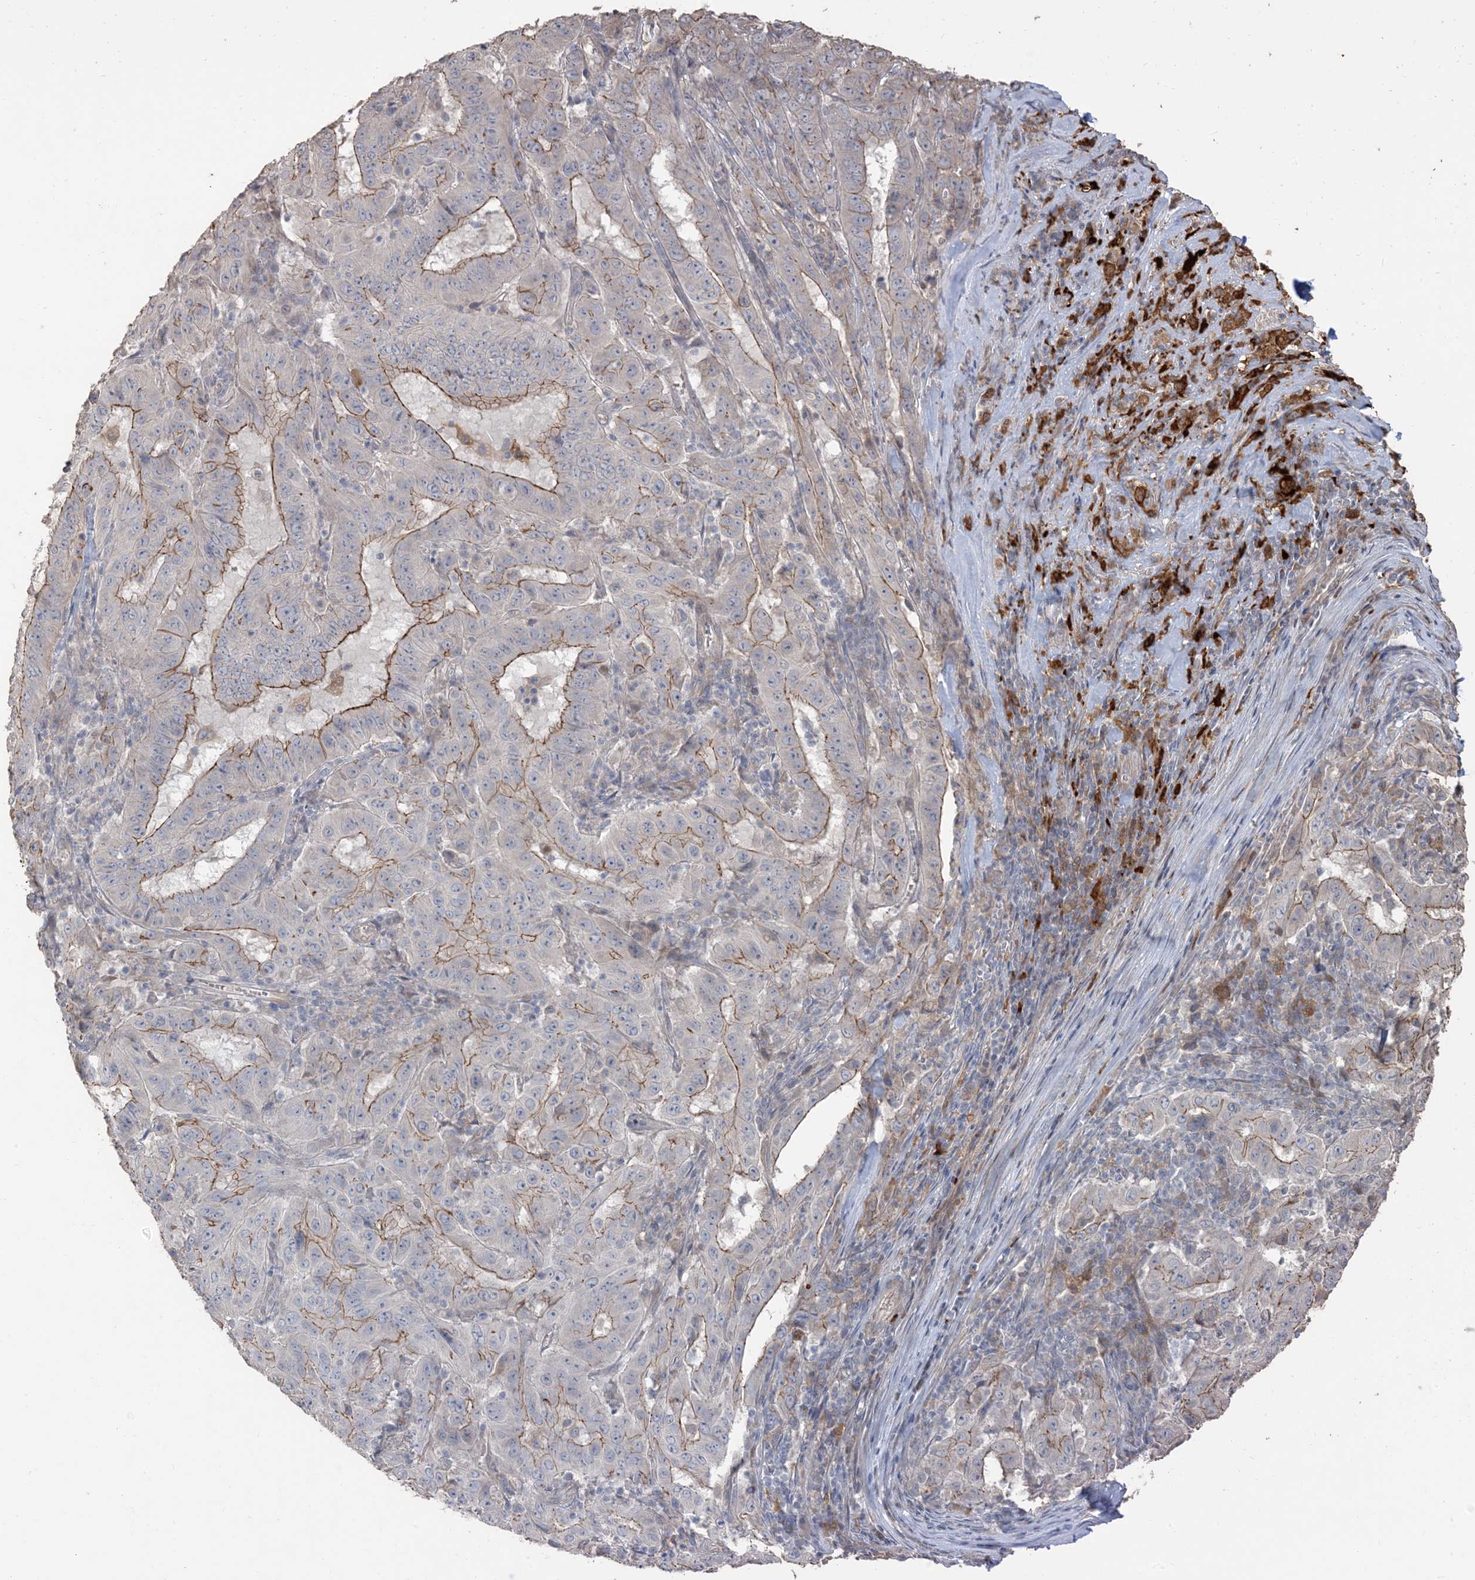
{"staining": {"intensity": "moderate", "quantity": "25%-75%", "location": "cytoplasmic/membranous"}, "tissue": "pancreatic cancer", "cell_type": "Tumor cells", "image_type": "cancer", "snomed": [{"axis": "morphology", "description": "Adenocarcinoma, NOS"}, {"axis": "topography", "description": "Pancreas"}], "caption": "High-magnification brightfield microscopy of pancreatic cancer stained with DAB (3,3'-diaminobenzidine) (brown) and counterstained with hematoxylin (blue). tumor cells exhibit moderate cytoplasmic/membranous expression is identified in approximately25%-75% of cells.", "gene": "RNF175", "patient": {"sex": "male", "age": 63}}